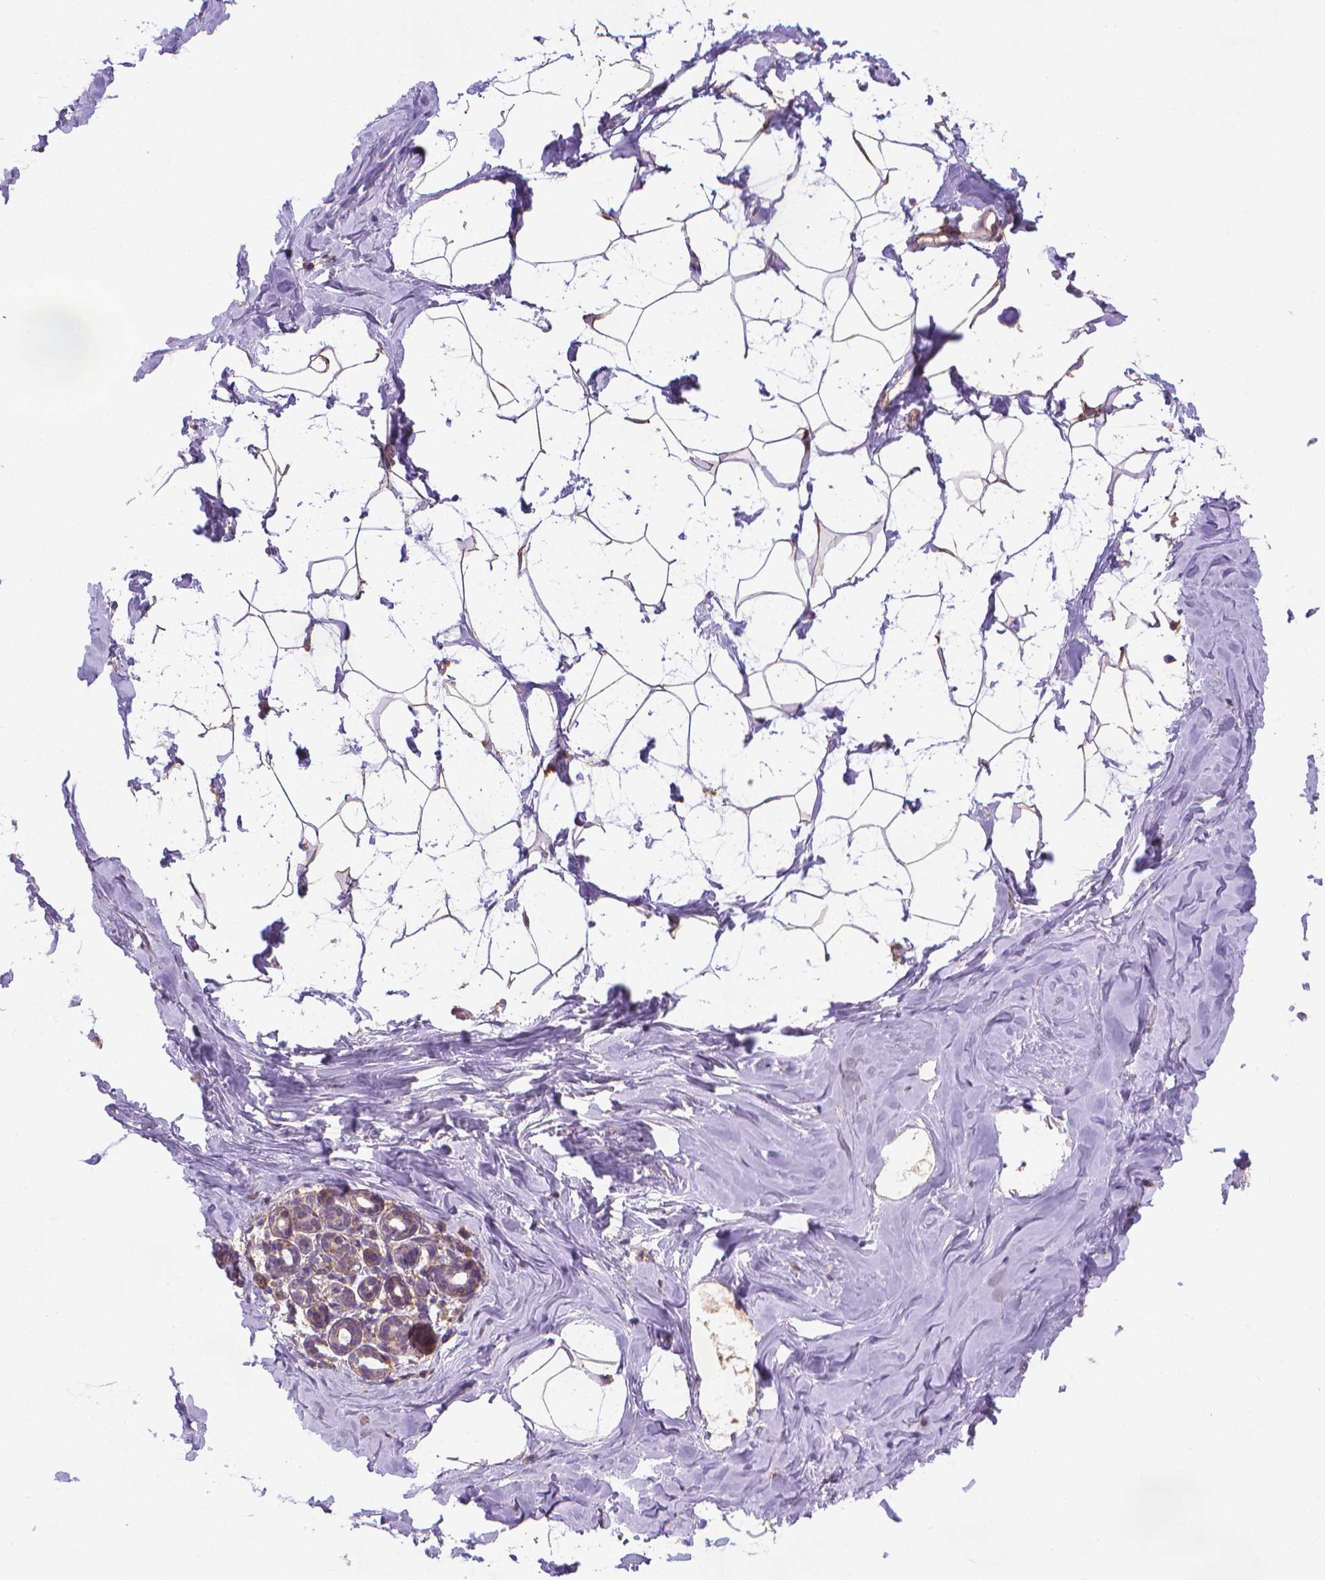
{"staining": {"intensity": "weak", "quantity": "25%-75%", "location": "cytoplasmic/membranous"}, "tissue": "breast", "cell_type": "Adipocytes", "image_type": "normal", "snomed": [{"axis": "morphology", "description": "Normal tissue, NOS"}, {"axis": "topography", "description": "Breast"}], "caption": "Brown immunohistochemical staining in normal breast displays weak cytoplasmic/membranous staining in about 25%-75% of adipocytes. (DAB IHC, brown staining for protein, blue staining for nuclei).", "gene": "GPR63", "patient": {"sex": "female", "age": 32}}